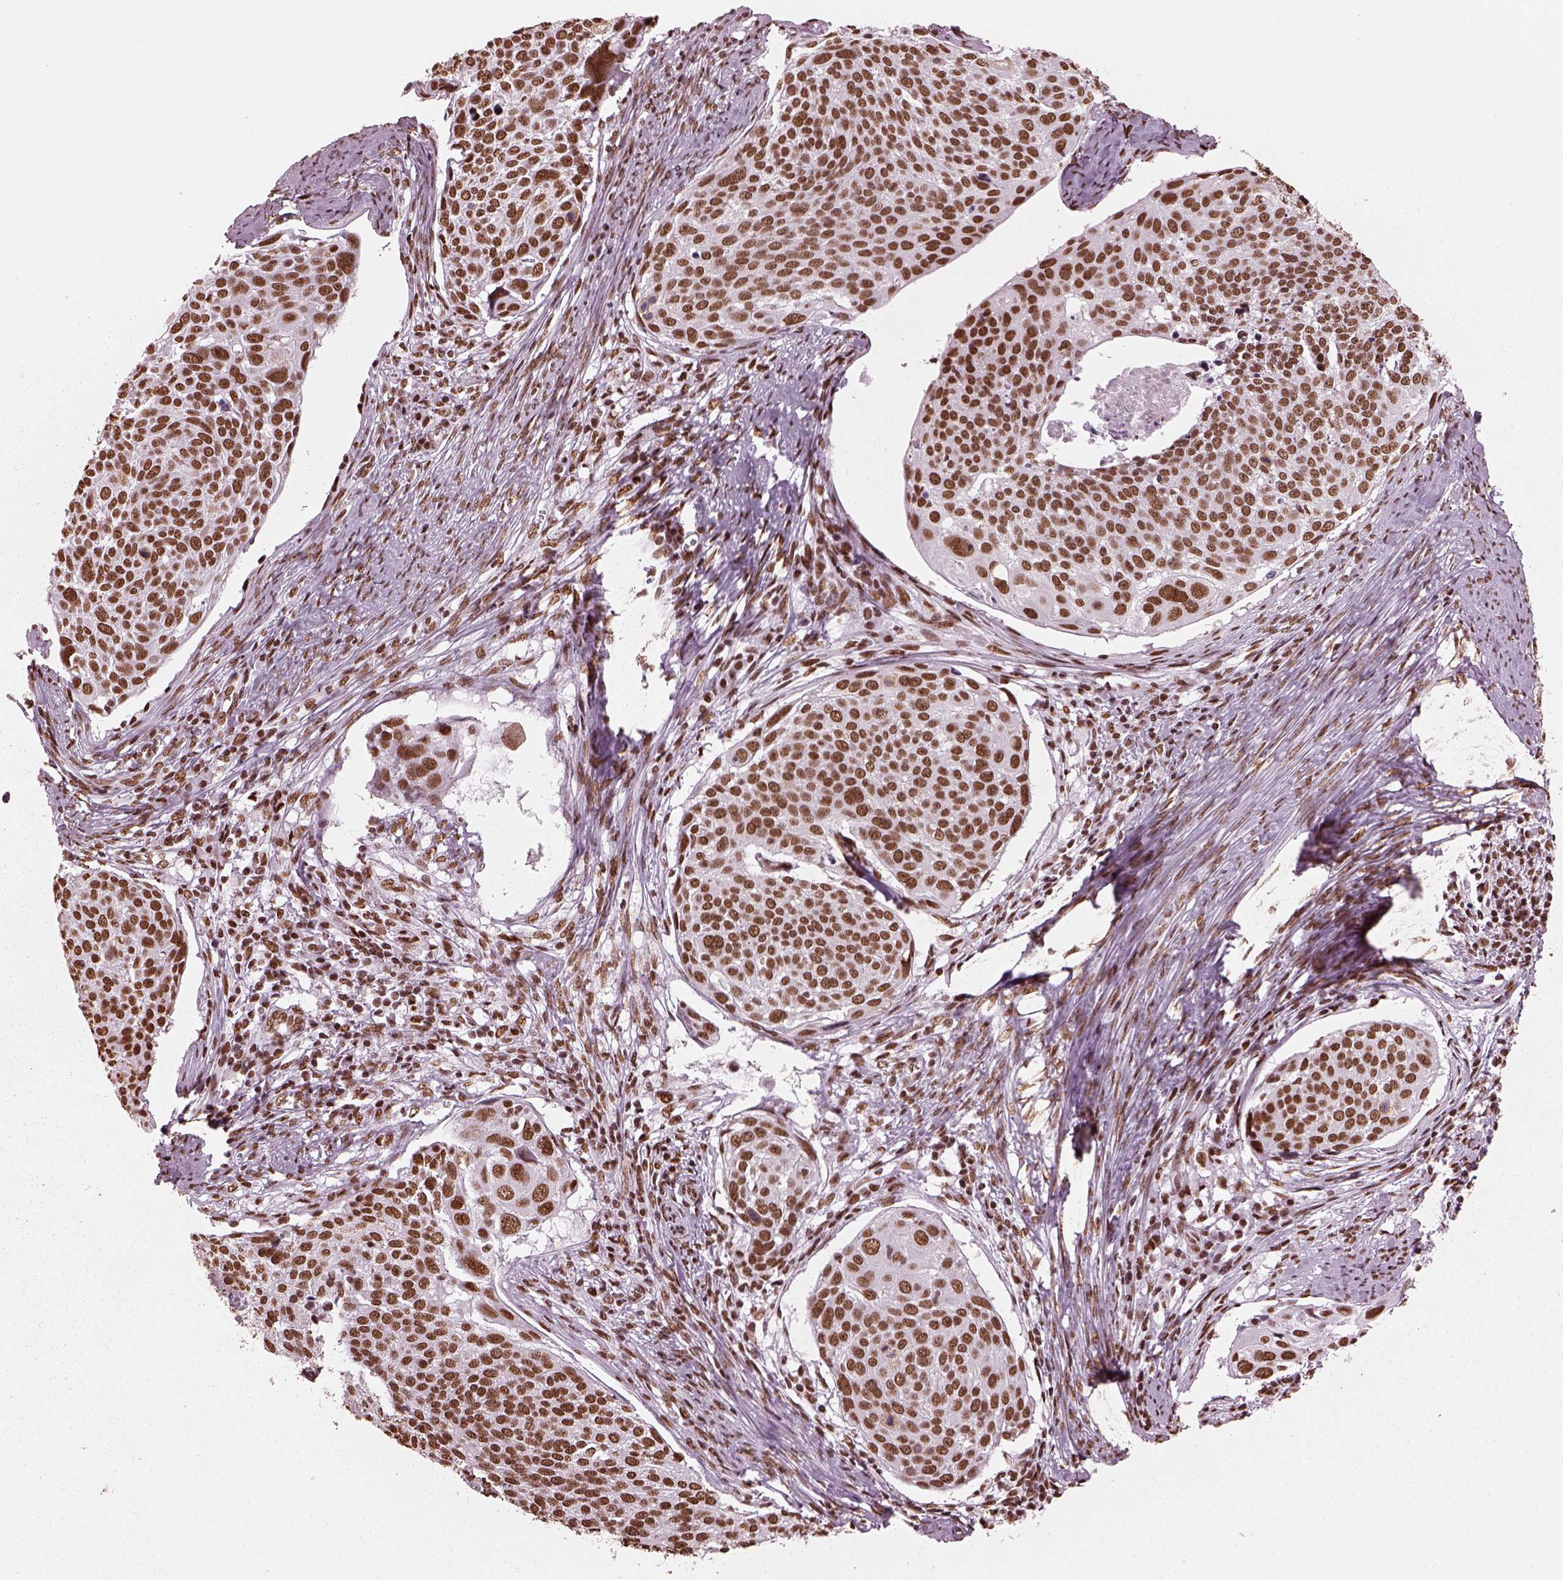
{"staining": {"intensity": "strong", "quantity": ">75%", "location": "nuclear"}, "tissue": "cervical cancer", "cell_type": "Tumor cells", "image_type": "cancer", "snomed": [{"axis": "morphology", "description": "Squamous cell carcinoma, NOS"}, {"axis": "topography", "description": "Cervix"}], "caption": "Protein expression analysis of cervical squamous cell carcinoma exhibits strong nuclear expression in approximately >75% of tumor cells.", "gene": "CBFA2T3", "patient": {"sex": "female", "age": 39}}